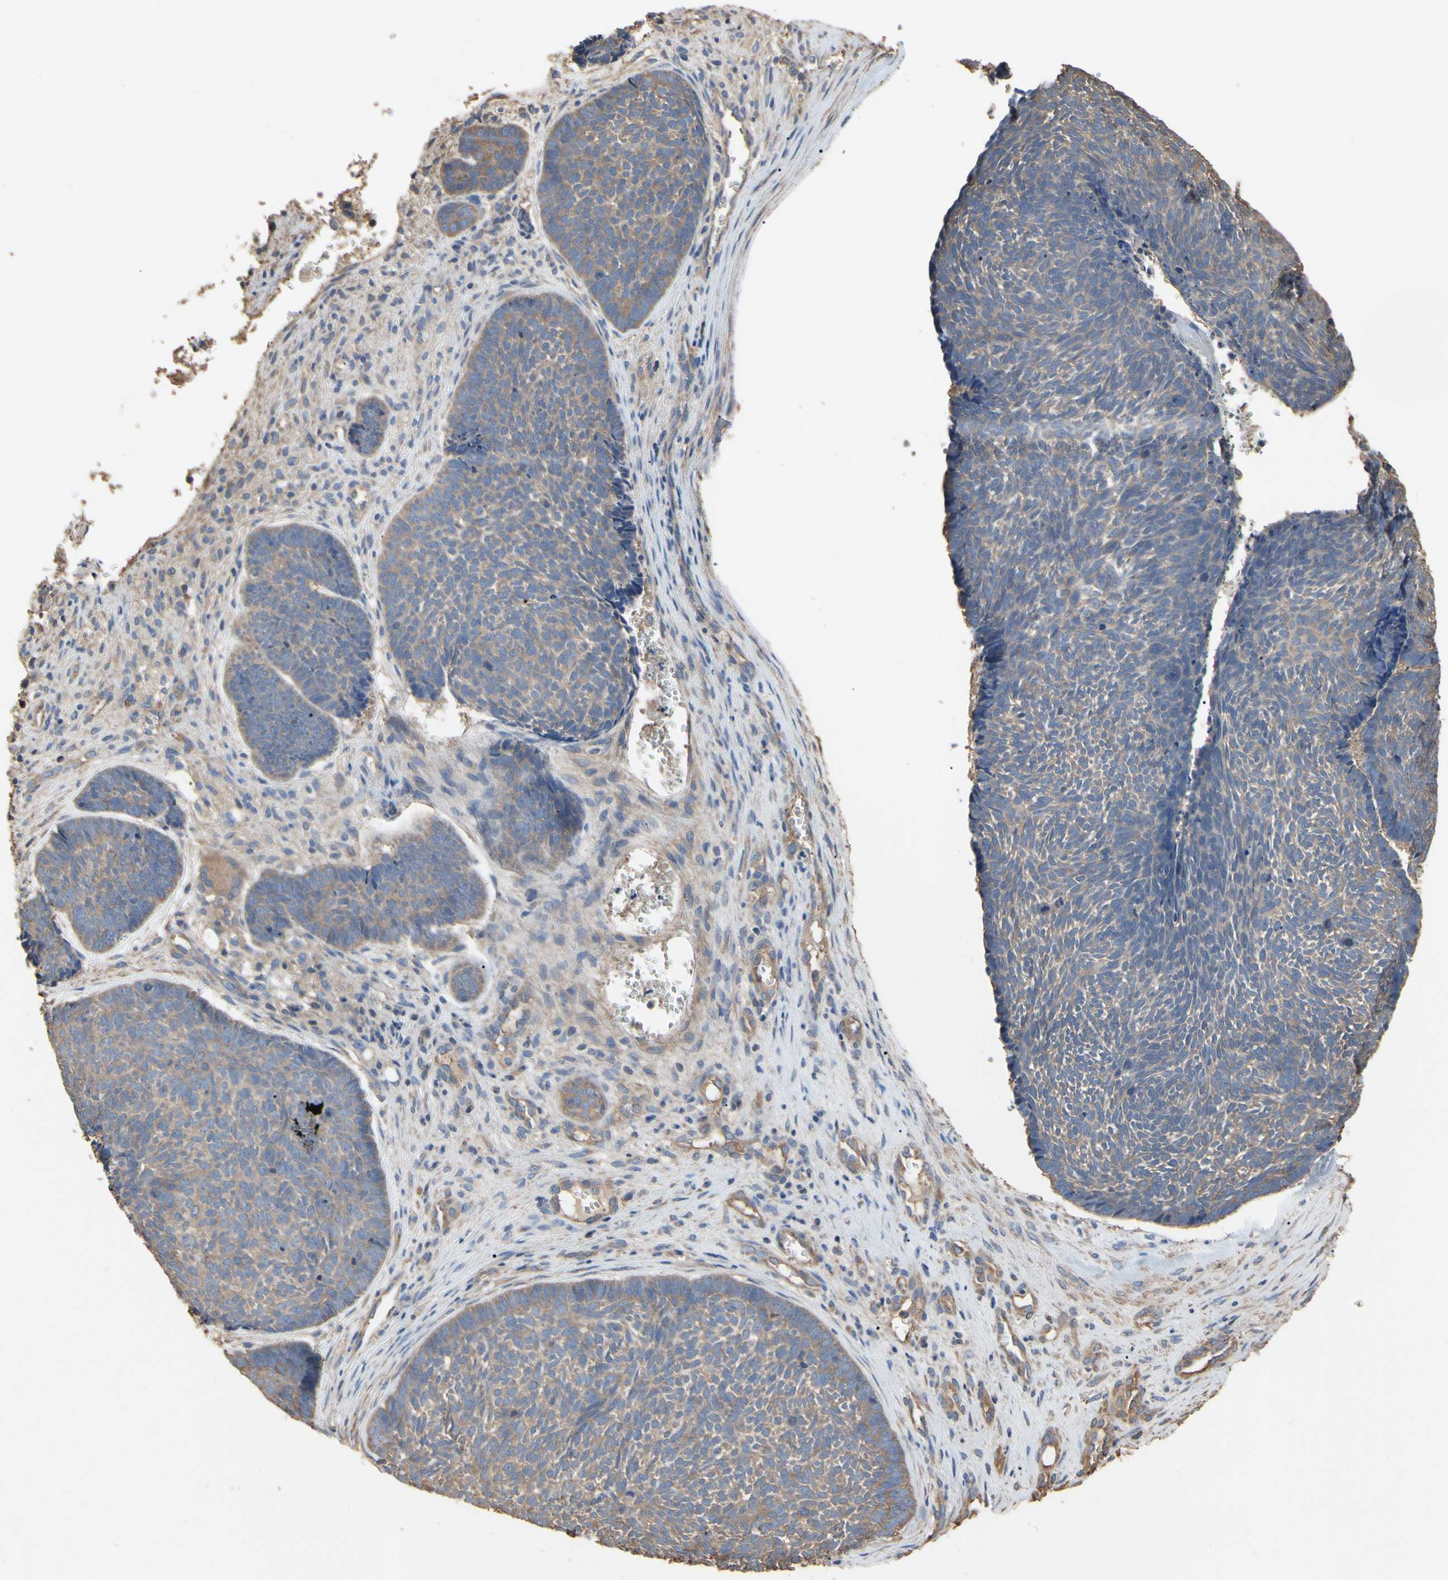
{"staining": {"intensity": "weak", "quantity": ">75%", "location": "cytoplasmic/membranous"}, "tissue": "skin cancer", "cell_type": "Tumor cells", "image_type": "cancer", "snomed": [{"axis": "morphology", "description": "Basal cell carcinoma"}, {"axis": "topography", "description": "Skin"}], "caption": "Skin basal cell carcinoma stained with a protein marker displays weak staining in tumor cells.", "gene": "PDZK1", "patient": {"sex": "male", "age": 84}}